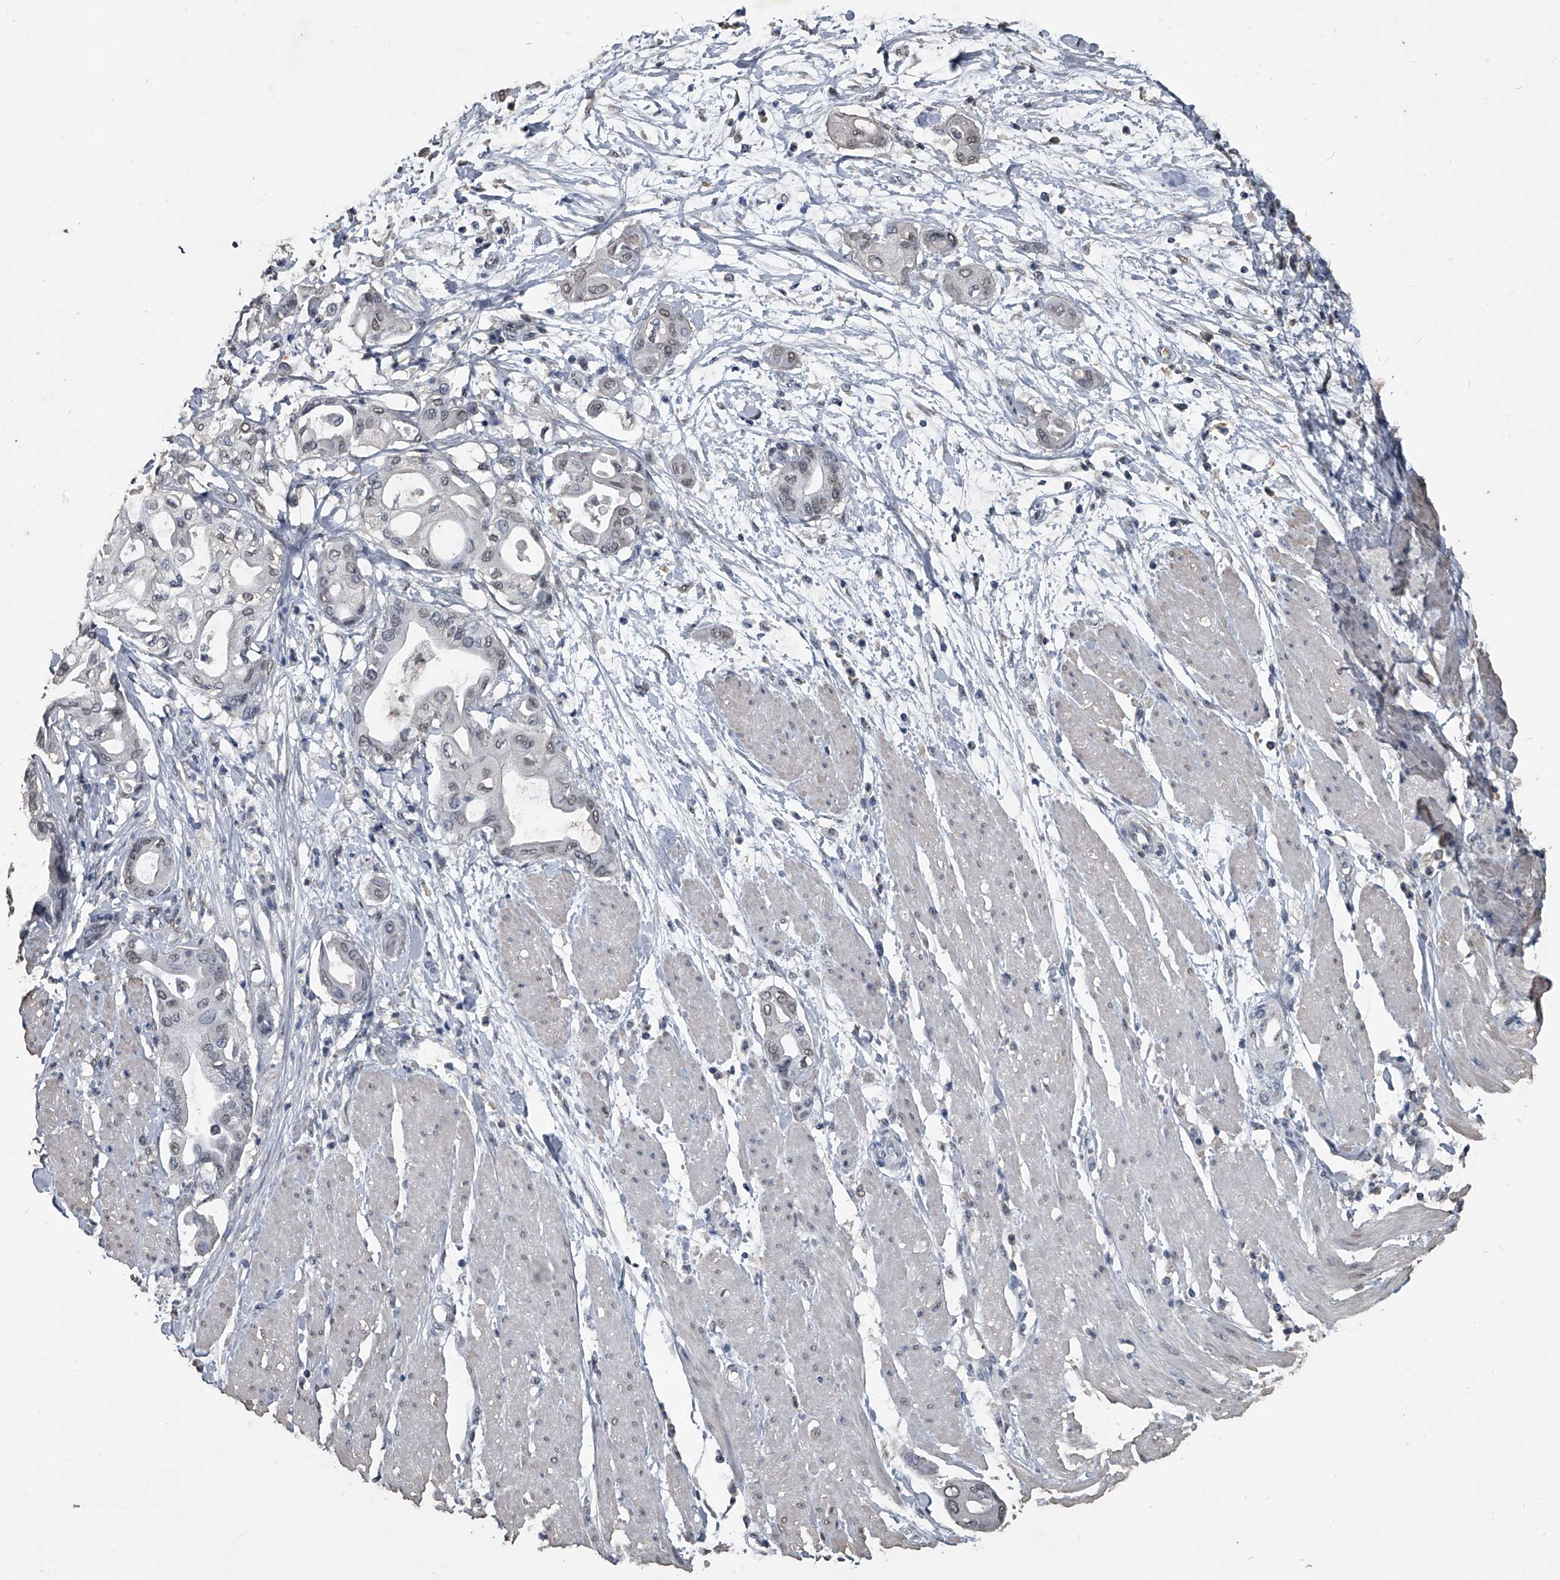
{"staining": {"intensity": "weak", "quantity": "<25%", "location": "nuclear"}, "tissue": "pancreatic cancer", "cell_type": "Tumor cells", "image_type": "cancer", "snomed": [{"axis": "morphology", "description": "Adenocarcinoma, NOS"}, {"axis": "morphology", "description": "Adenocarcinoma, metastatic, NOS"}, {"axis": "topography", "description": "Lymph node"}, {"axis": "topography", "description": "Pancreas"}, {"axis": "topography", "description": "Duodenum"}], "caption": "IHC image of pancreatic cancer (adenocarcinoma) stained for a protein (brown), which demonstrates no staining in tumor cells.", "gene": "MATR3", "patient": {"sex": "female", "age": 64}}